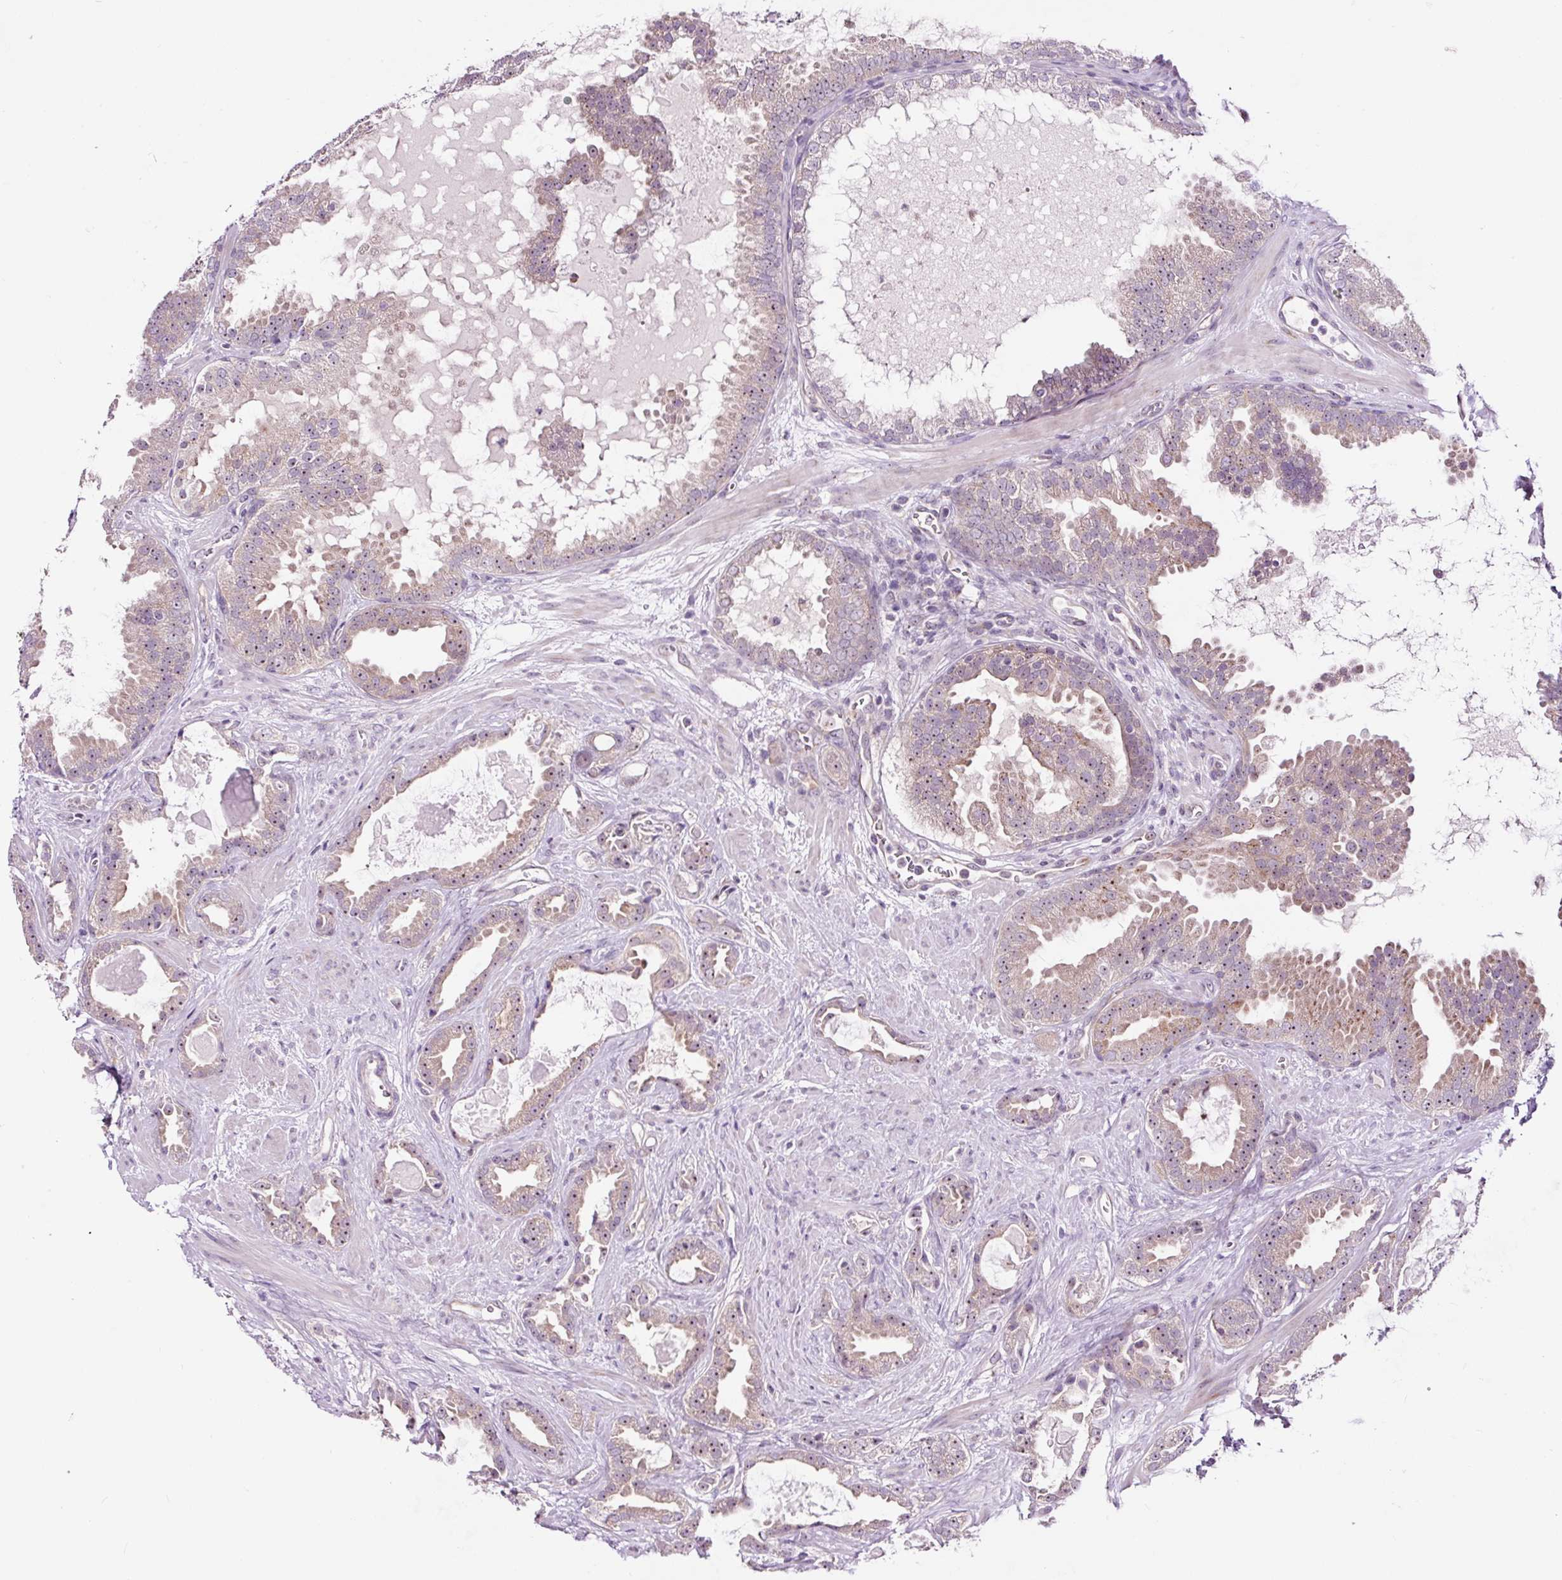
{"staining": {"intensity": "weak", "quantity": ">75%", "location": "cytoplasmic/membranous,nuclear"}, "tissue": "prostate cancer", "cell_type": "Tumor cells", "image_type": "cancer", "snomed": [{"axis": "morphology", "description": "Adenocarcinoma, Low grade"}, {"axis": "topography", "description": "Prostate"}], "caption": "Adenocarcinoma (low-grade) (prostate) stained for a protein (brown) displays weak cytoplasmic/membranous and nuclear positive expression in about >75% of tumor cells.", "gene": "NOM1", "patient": {"sex": "male", "age": 62}}